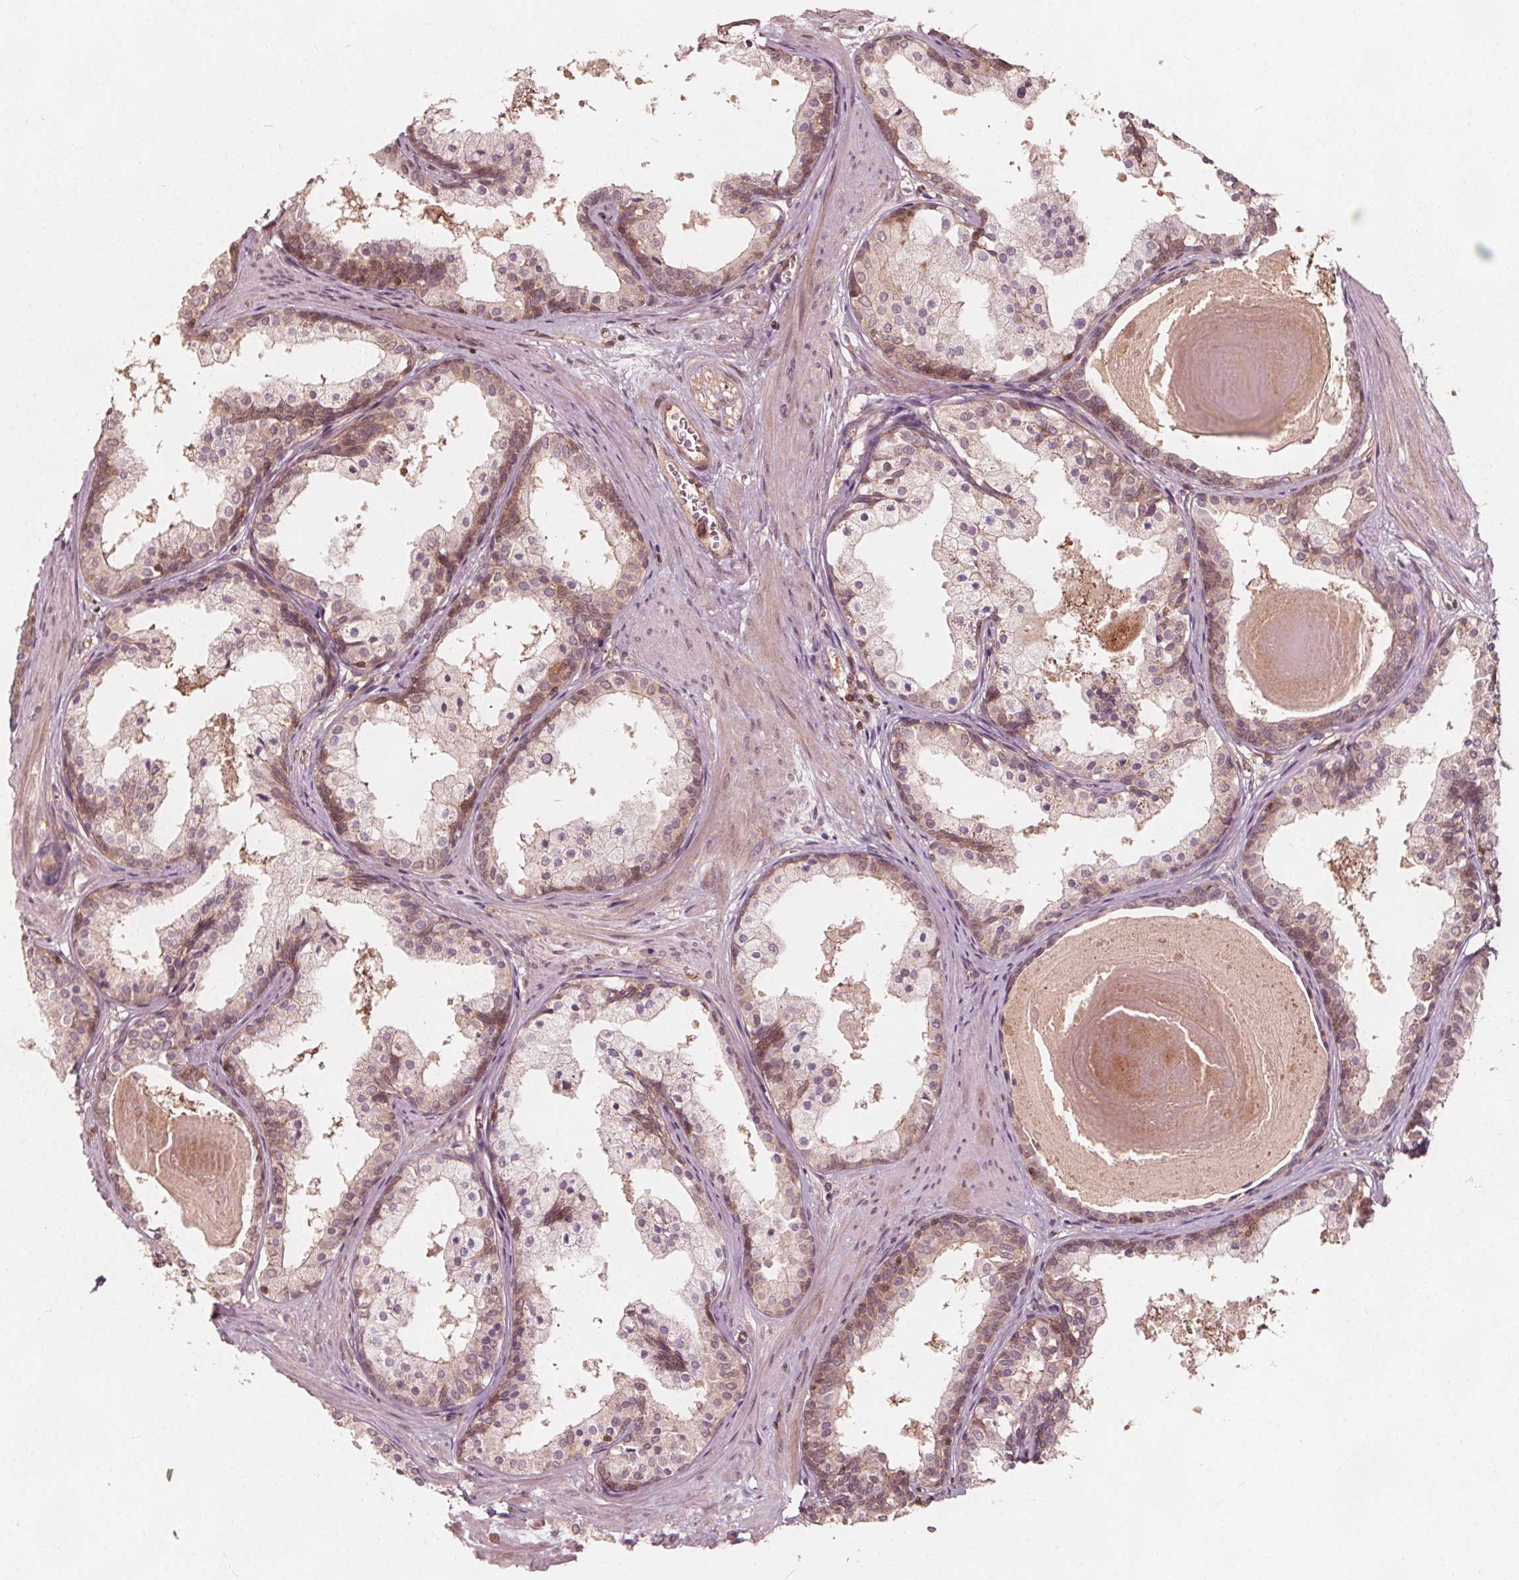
{"staining": {"intensity": "weak", "quantity": "25%-75%", "location": "cytoplasmic/membranous"}, "tissue": "prostate", "cell_type": "Glandular cells", "image_type": "normal", "snomed": [{"axis": "morphology", "description": "Normal tissue, NOS"}, {"axis": "topography", "description": "Prostate"}], "caption": "DAB (3,3'-diaminobenzidine) immunohistochemical staining of normal human prostate displays weak cytoplasmic/membranous protein staining in about 25%-75% of glandular cells.", "gene": "AIP", "patient": {"sex": "male", "age": 61}}